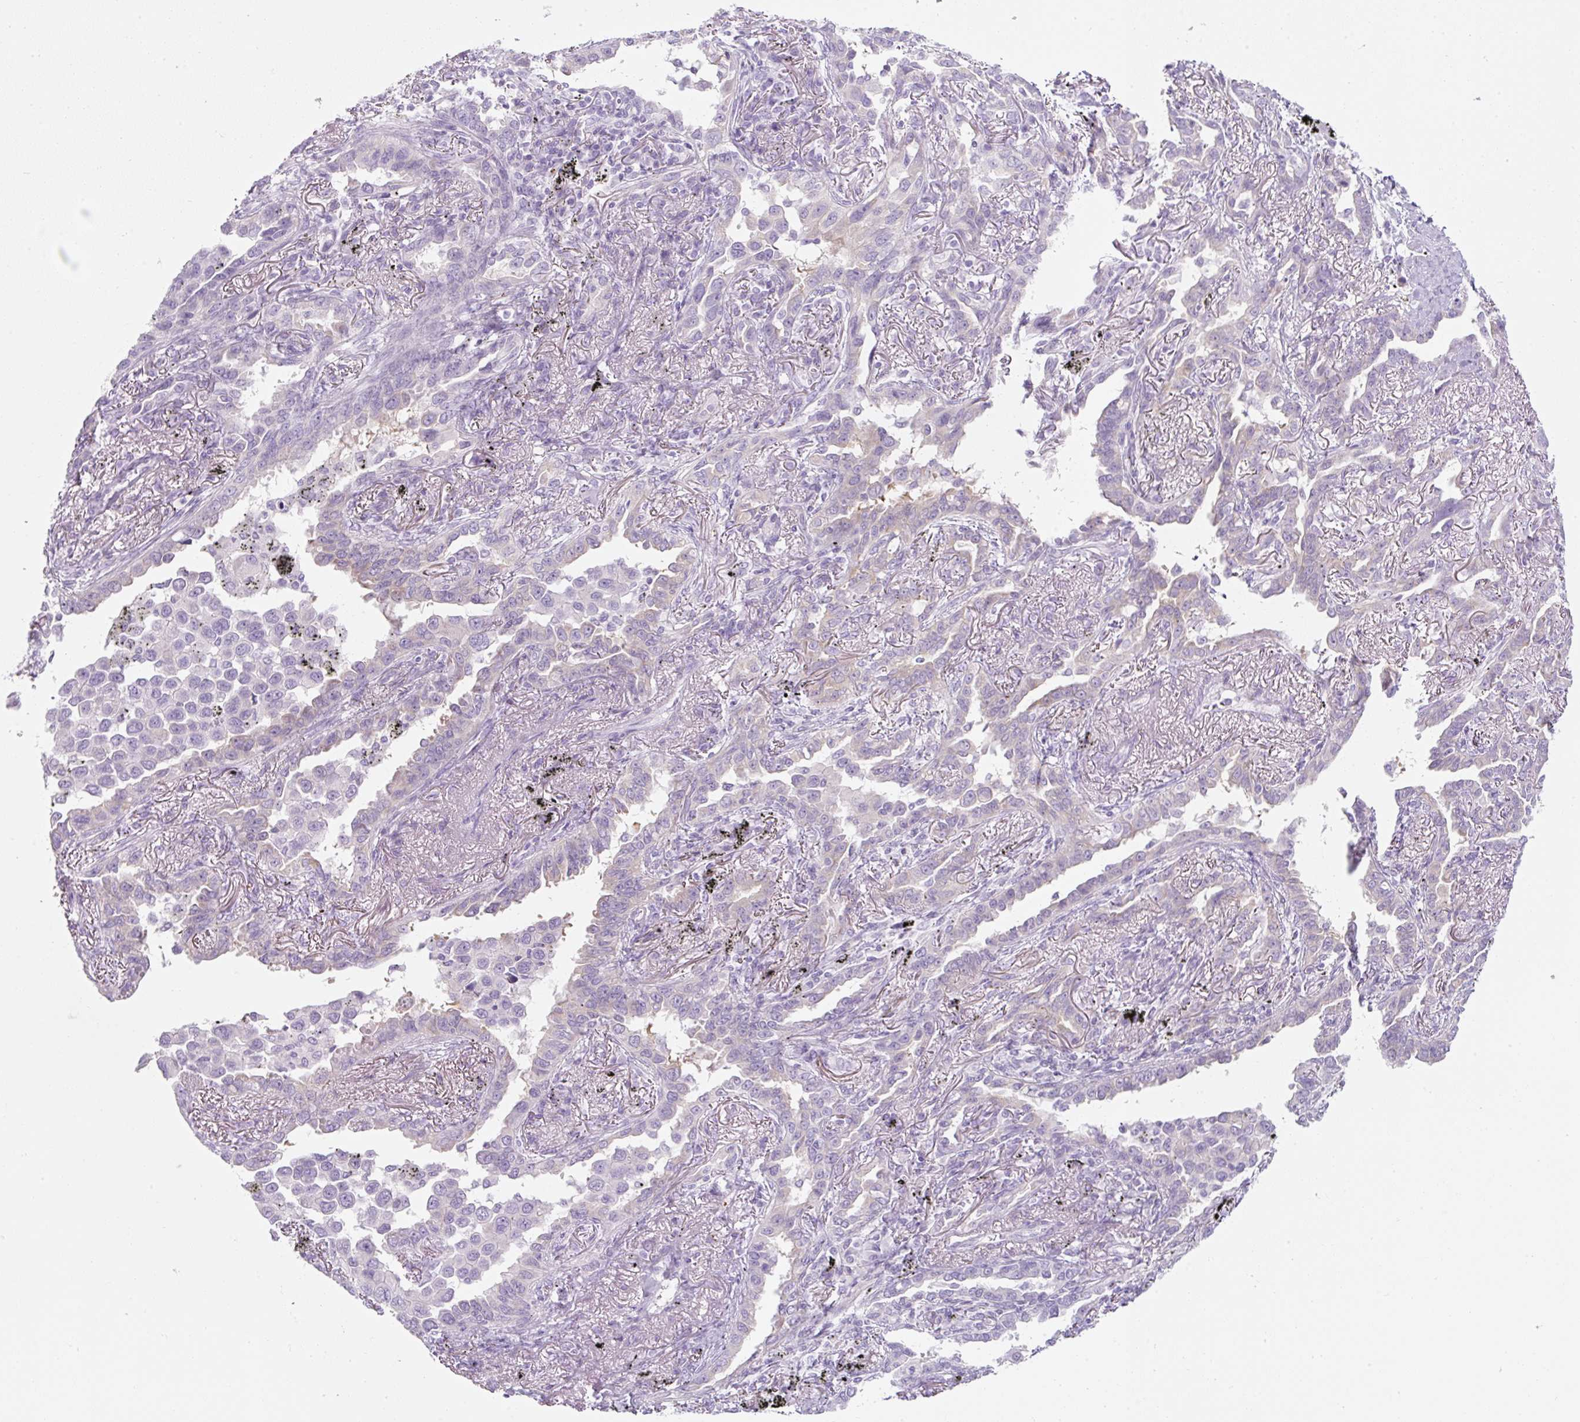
{"staining": {"intensity": "negative", "quantity": "none", "location": "none"}, "tissue": "lung cancer", "cell_type": "Tumor cells", "image_type": "cancer", "snomed": [{"axis": "morphology", "description": "Adenocarcinoma, NOS"}, {"axis": "topography", "description": "Lung"}], "caption": "An immunohistochemistry micrograph of lung cancer is shown. There is no staining in tumor cells of lung cancer.", "gene": "PF4V1", "patient": {"sex": "male", "age": 67}}